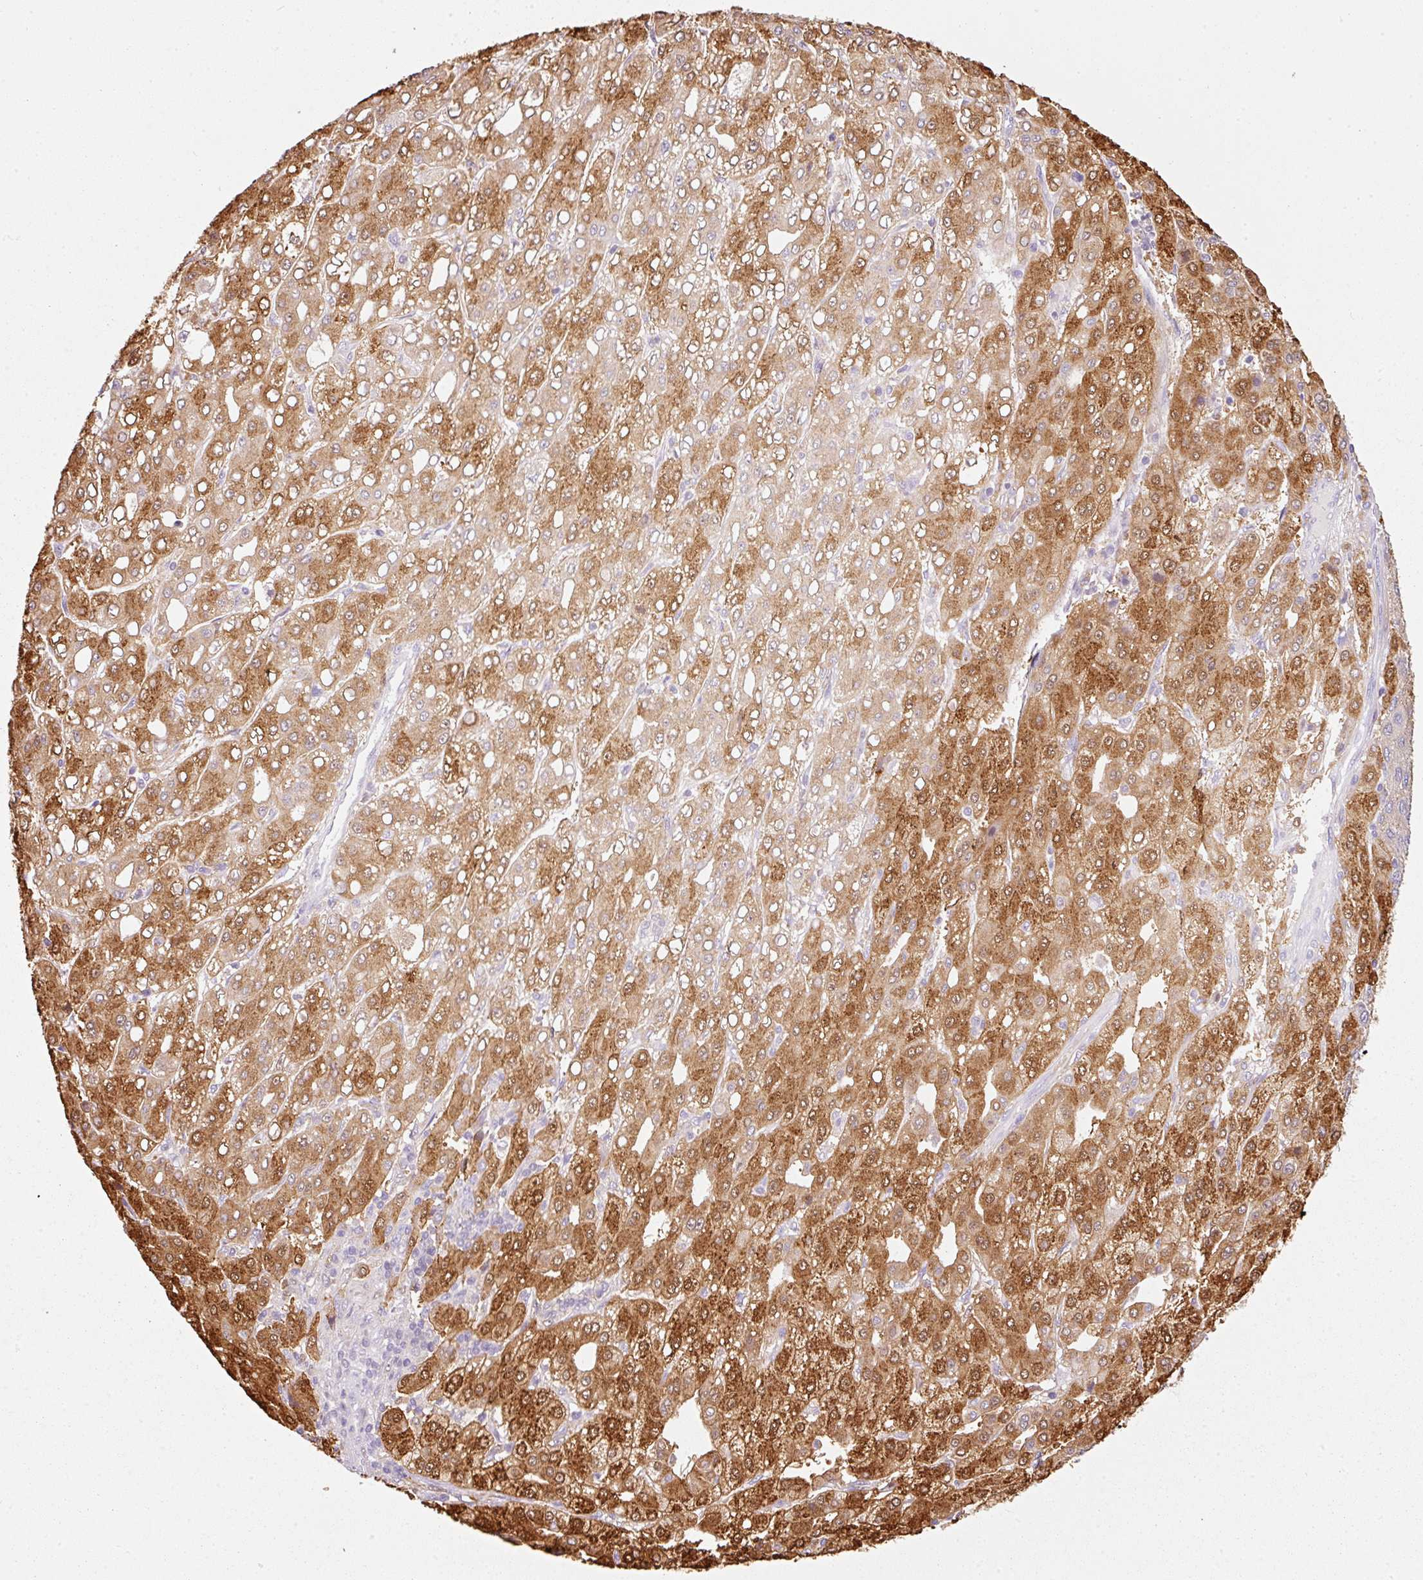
{"staining": {"intensity": "strong", "quantity": "25%-75%", "location": "cytoplasmic/membranous"}, "tissue": "liver cancer", "cell_type": "Tumor cells", "image_type": "cancer", "snomed": [{"axis": "morphology", "description": "Carcinoma, Hepatocellular, NOS"}, {"axis": "topography", "description": "Liver"}], "caption": "Human liver hepatocellular carcinoma stained for a protein (brown) exhibits strong cytoplasmic/membranous positive positivity in about 25%-75% of tumor cells.", "gene": "IQGAP2", "patient": {"sex": "male", "age": 65}}